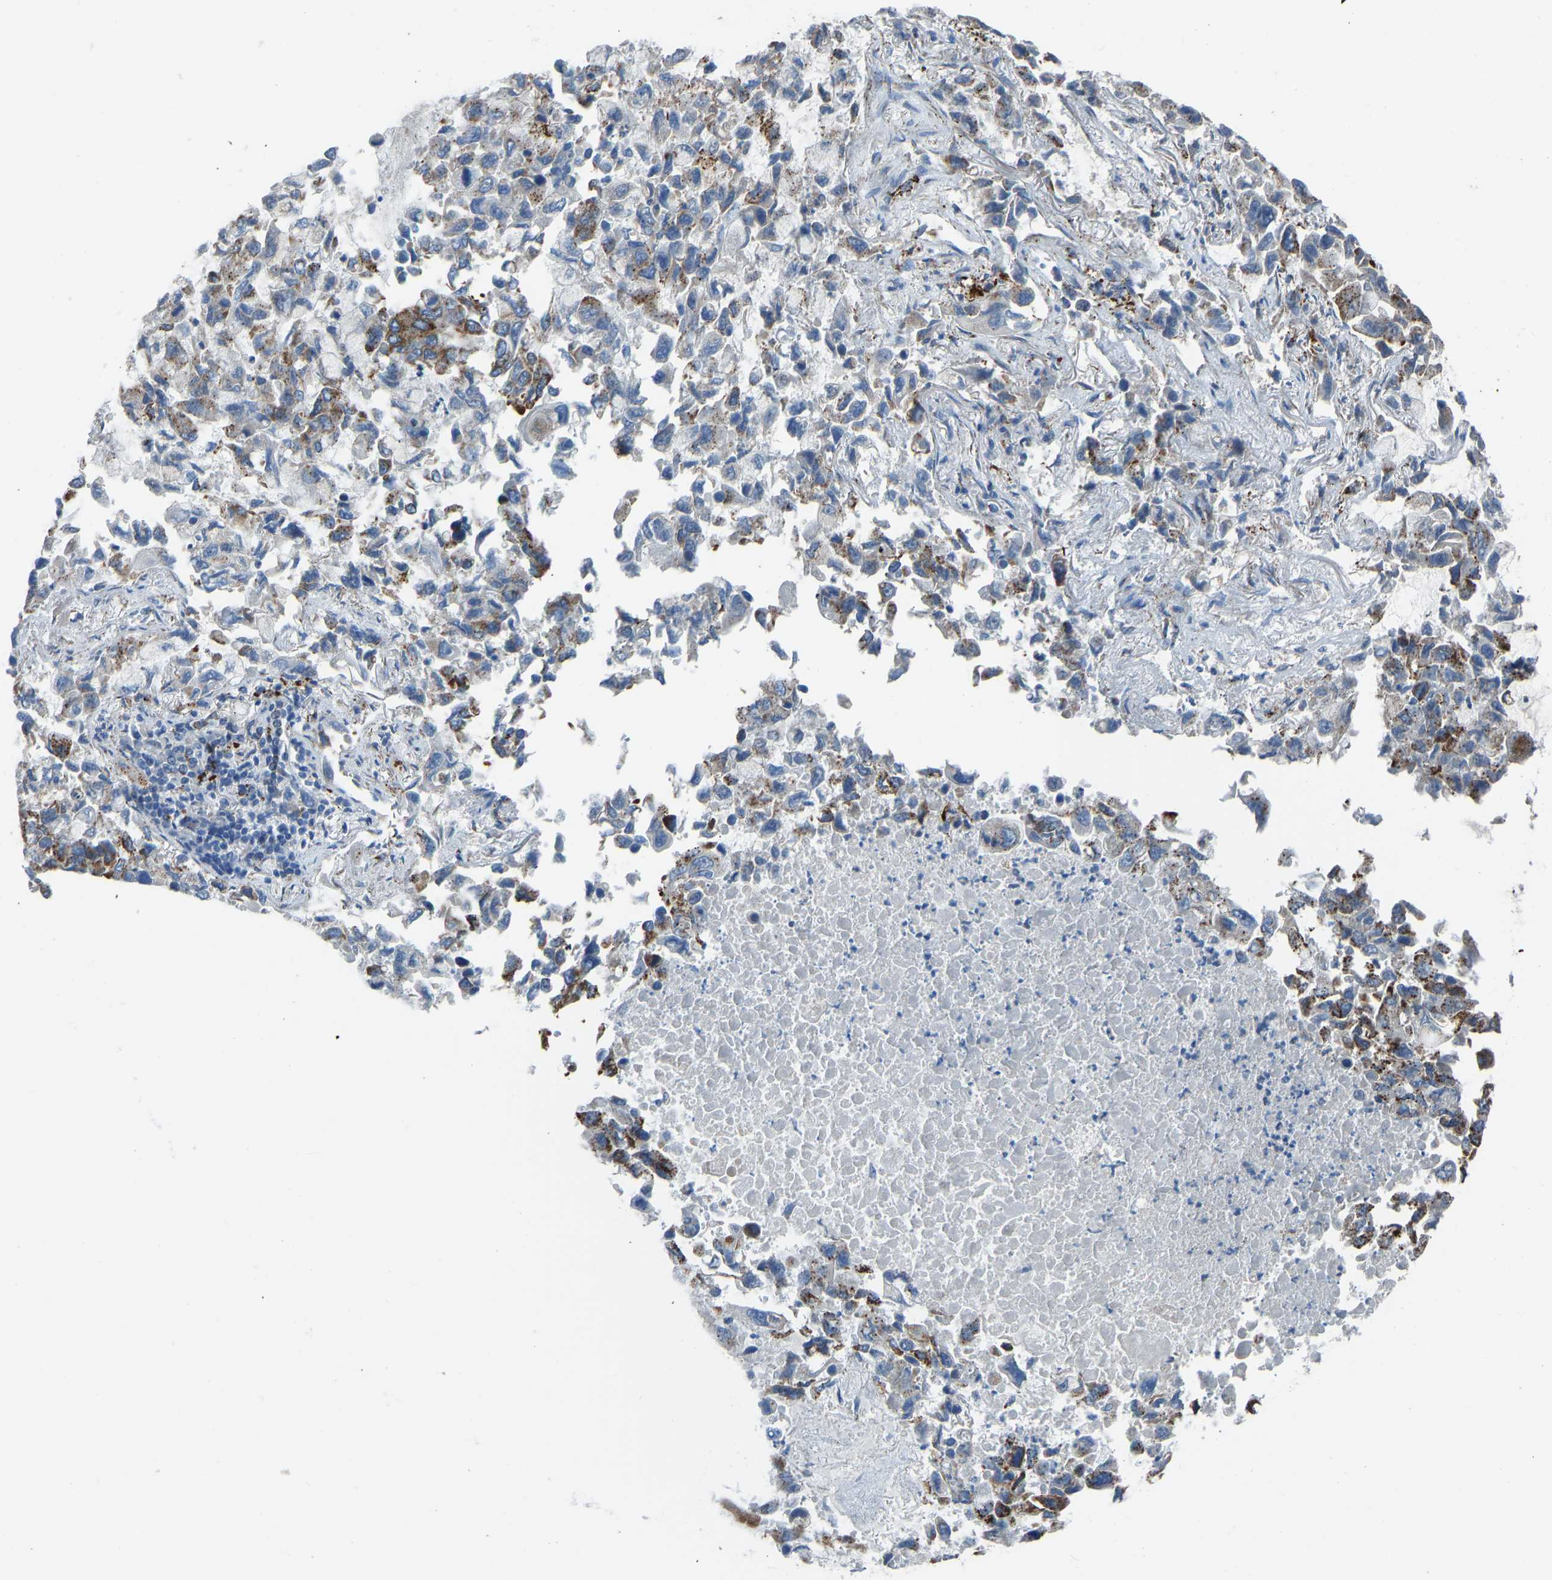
{"staining": {"intensity": "moderate", "quantity": "25%-75%", "location": "cytoplasmic/membranous"}, "tissue": "lung cancer", "cell_type": "Tumor cells", "image_type": "cancer", "snomed": [{"axis": "morphology", "description": "Adenocarcinoma, NOS"}, {"axis": "topography", "description": "Lung"}], "caption": "This image displays immunohistochemistry (IHC) staining of adenocarcinoma (lung), with medium moderate cytoplasmic/membranous staining in approximately 25%-75% of tumor cells.", "gene": "SMIM20", "patient": {"sex": "male", "age": 64}}